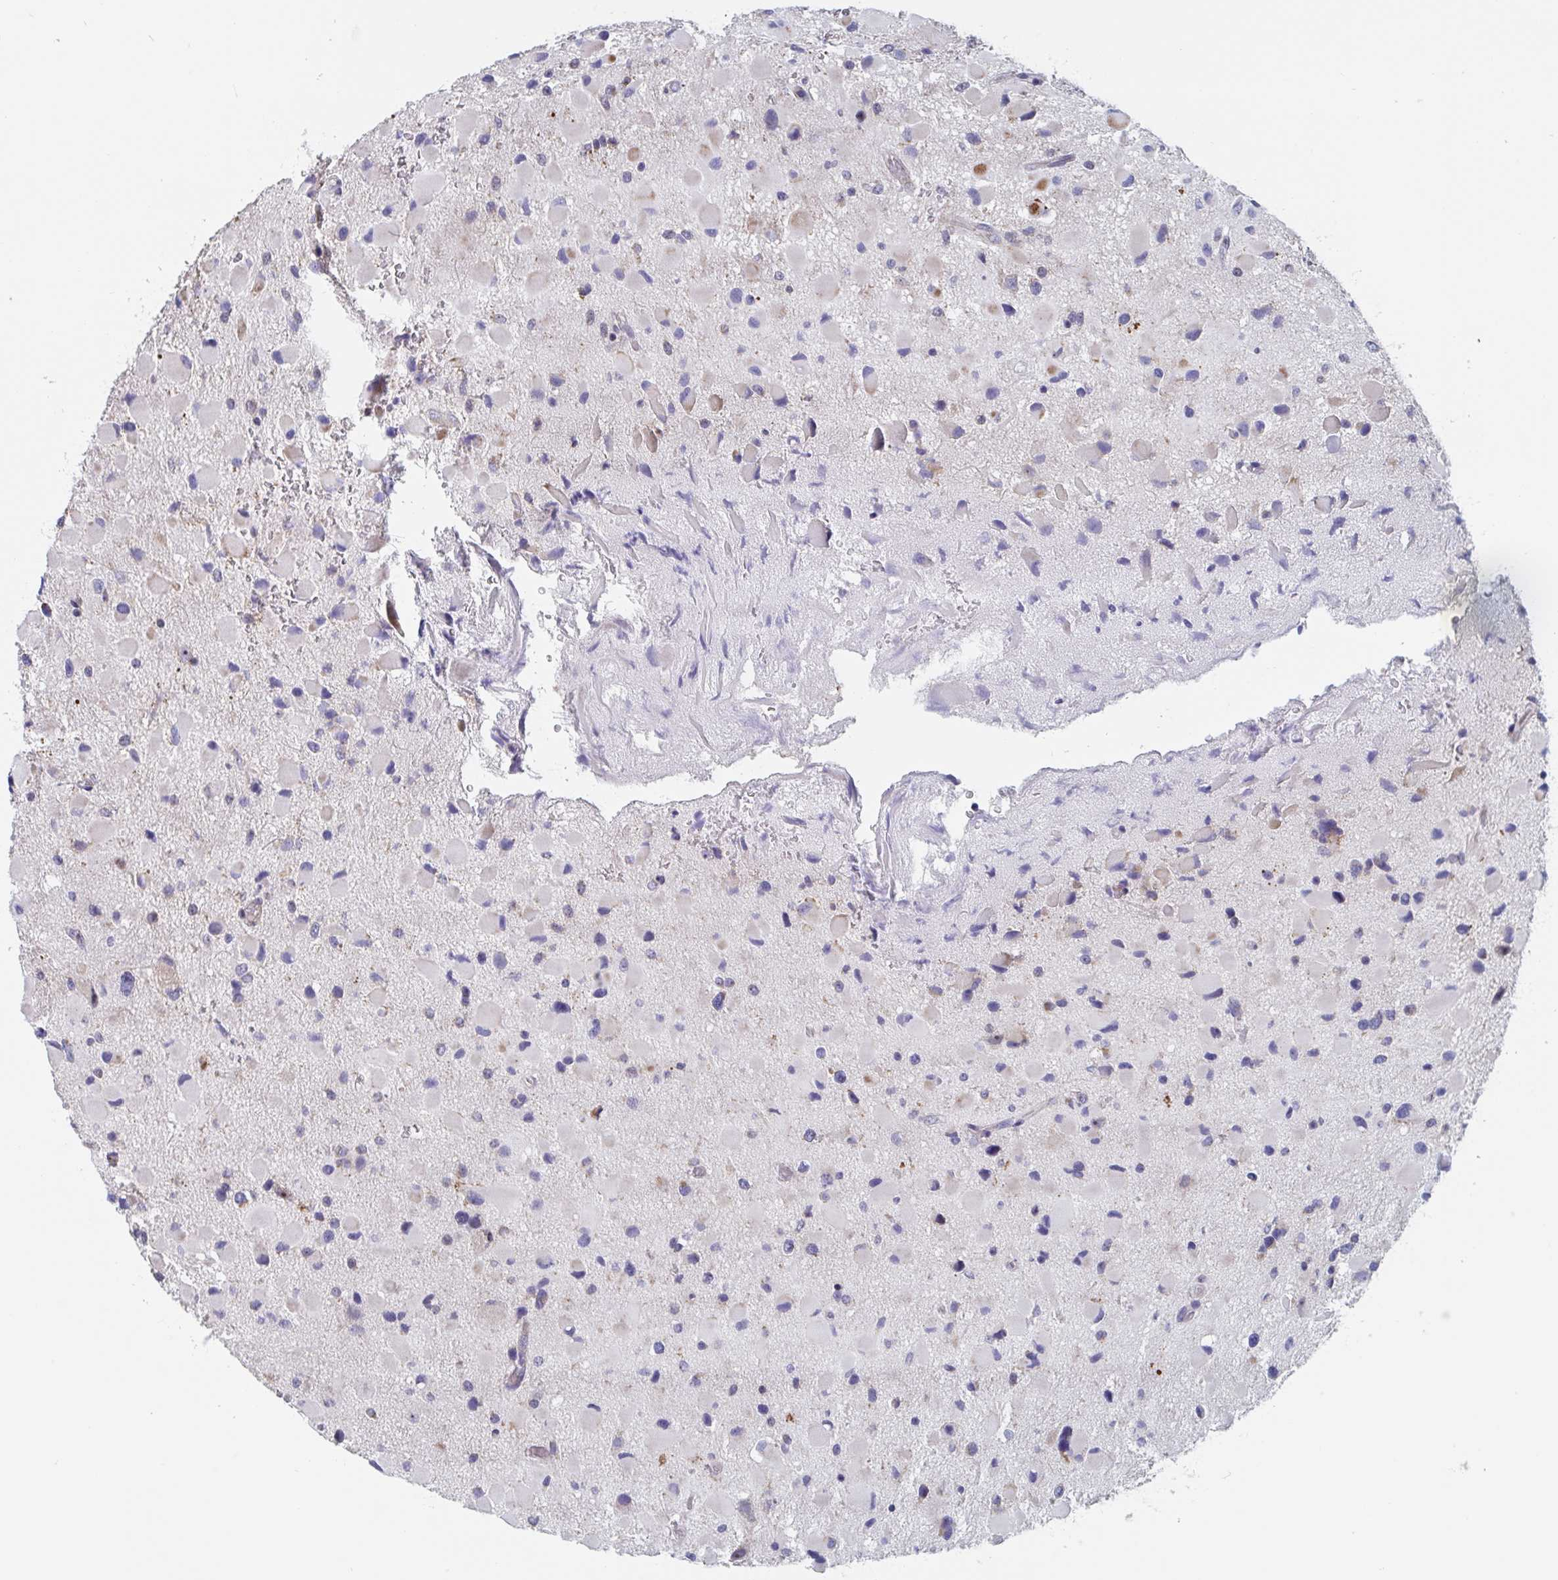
{"staining": {"intensity": "moderate", "quantity": "<25%", "location": "cytoplasmic/membranous"}, "tissue": "glioma", "cell_type": "Tumor cells", "image_type": "cancer", "snomed": [{"axis": "morphology", "description": "Glioma, malignant, Low grade"}, {"axis": "topography", "description": "Brain"}], "caption": "A photomicrograph showing moderate cytoplasmic/membranous staining in approximately <25% of tumor cells in glioma, as visualized by brown immunohistochemical staining.", "gene": "MRPL53", "patient": {"sex": "female", "age": 32}}